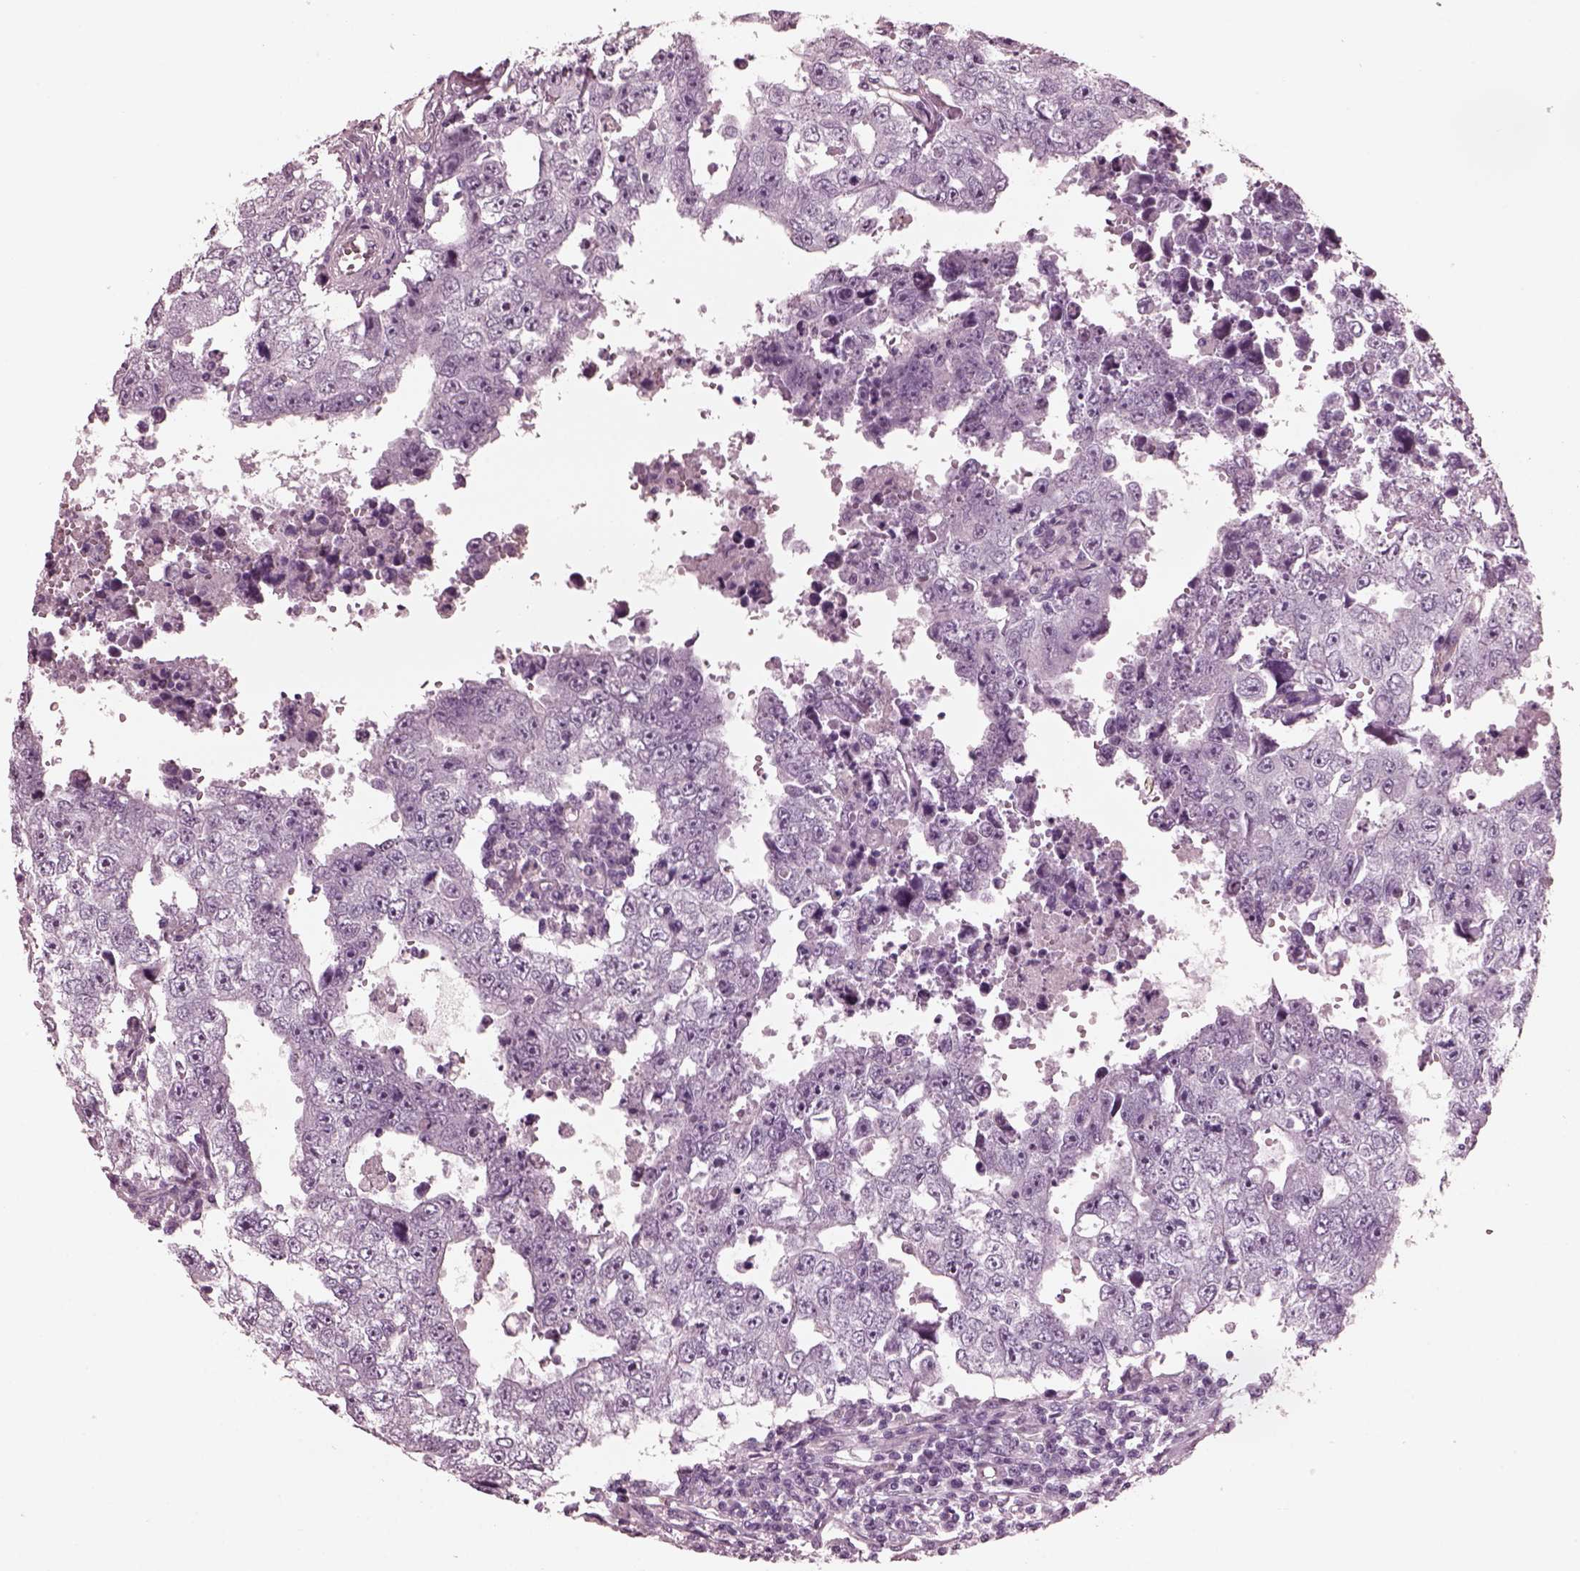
{"staining": {"intensity": "negative", "quantity": "none", "location": "none"}, "tissue": "testis cancer", "cell_type": "Tumor cells", "image_type": "cancer", "snomed": [{"axis": "morphology", "description": "Carcinoma, Embryonal, NOS"}, {"axis": "topography", "description": "Testis"}], "caption": "DAB immunohistochemical staining of human testis embryonal carcinoma displays no significant positivity in tumor cells. The staining was performed using DAB (3,3'-diaminobenzidine) to visualize the protein expression in brown, while the nuclei were stained in blue with hematoxylin (Magnification: 20x).", "gene": "CGA", "patient": {"sex": "male", "age": 36}}